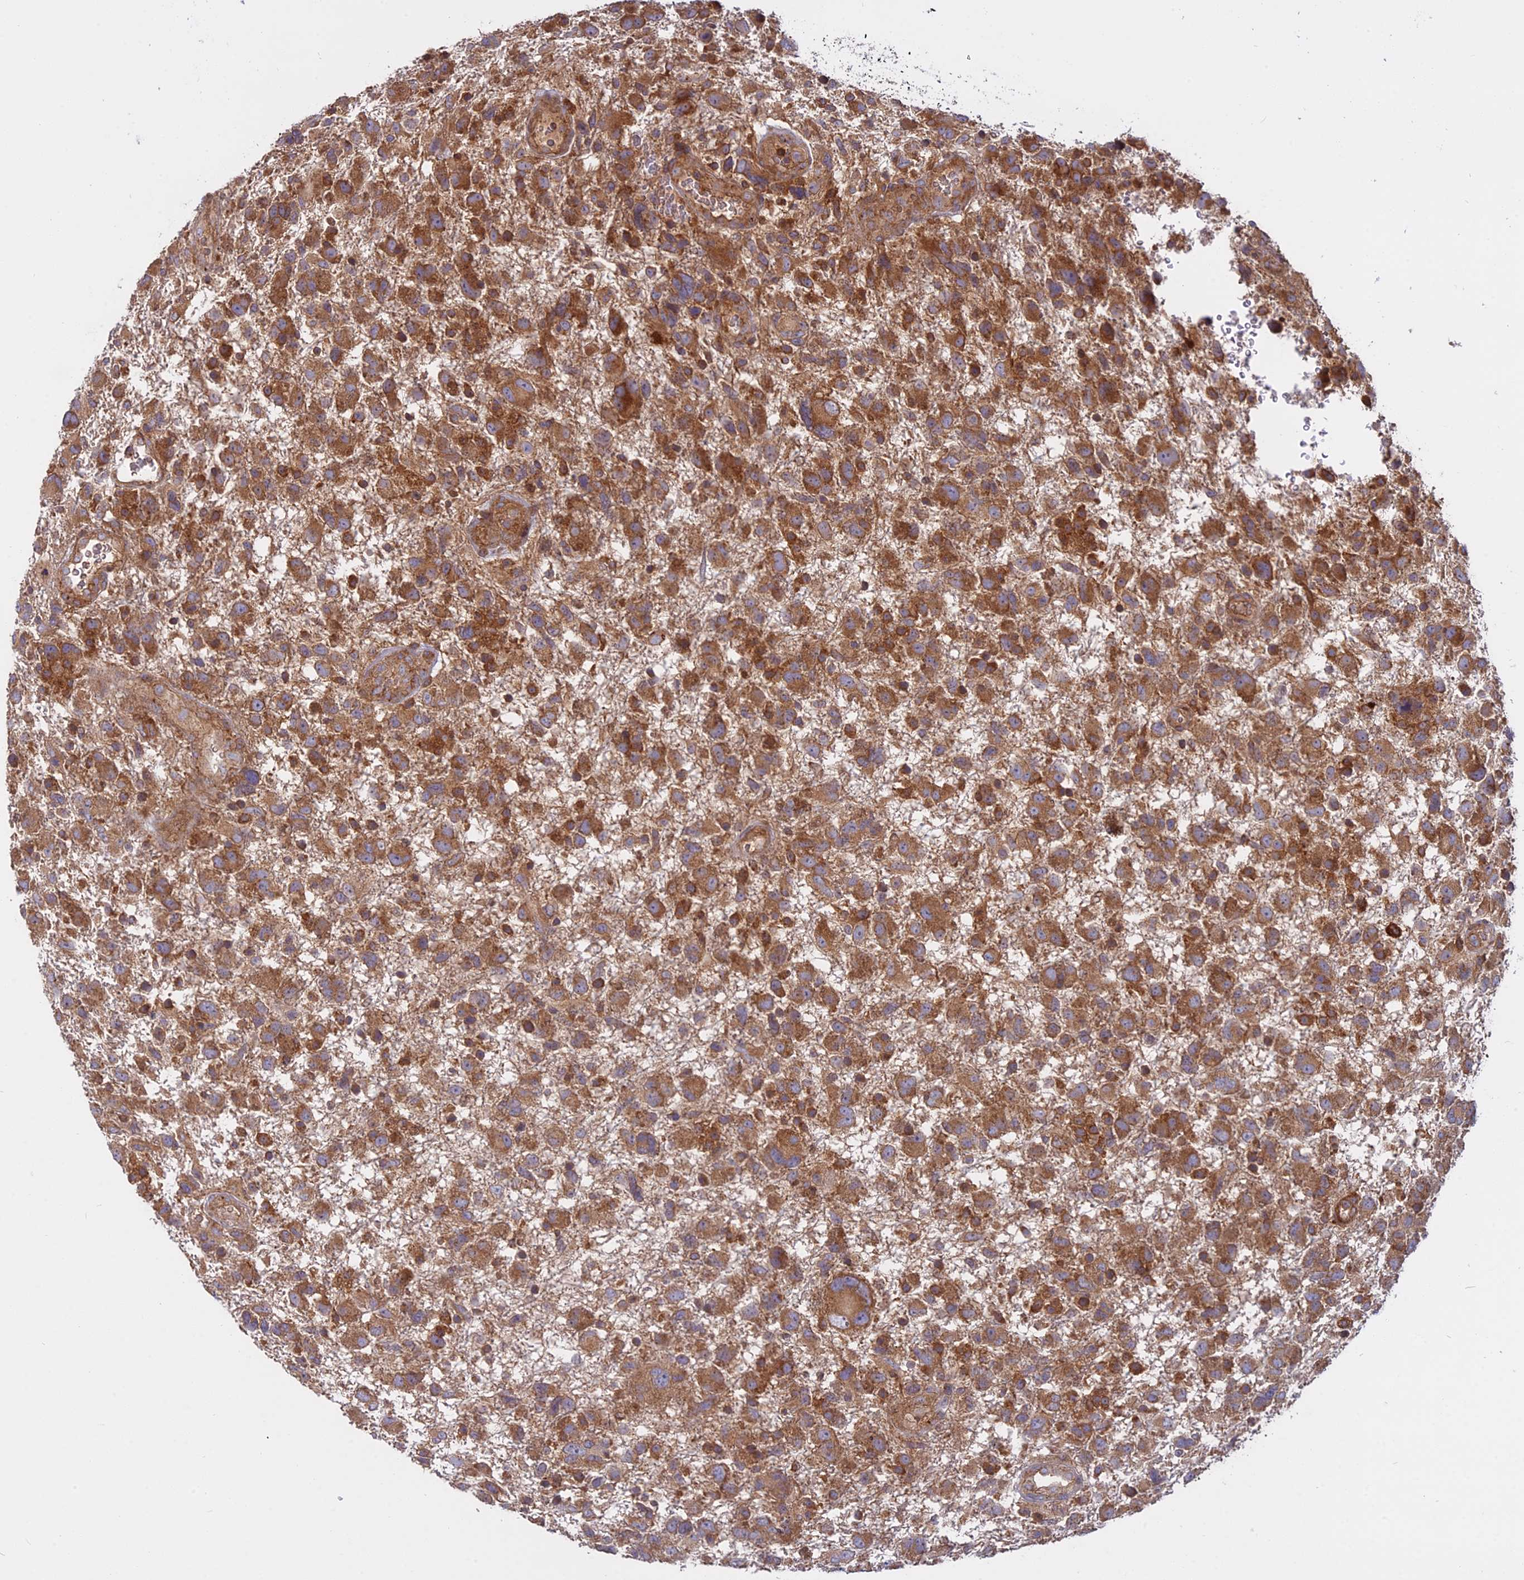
{"staining": {"intensity": "moderate", "quantity": ">75%", "location": "cytoplasmic/membranous"}, "tissue": "glioma", "cell_type": "Tumor cells", "image_type": "cancer", "snomed": [{"axis": "morphology", "description": "Glioma, malignant, High grade"}, {"axis": "topography", "description": "Brain"}], "caption": "DAB (3,3'-diaminobenzidine) immunohistochemical staining of human glioma shows moderate cytoplasmic/membranous protein expression in about >75% of tumor cells. (DAB (3,3'-diaminobenzidine) IHC, brown staining for protein, blue staining for nuclei).", "gene": "TMEM208", "patient": {"sex": "male", "age": 61}}